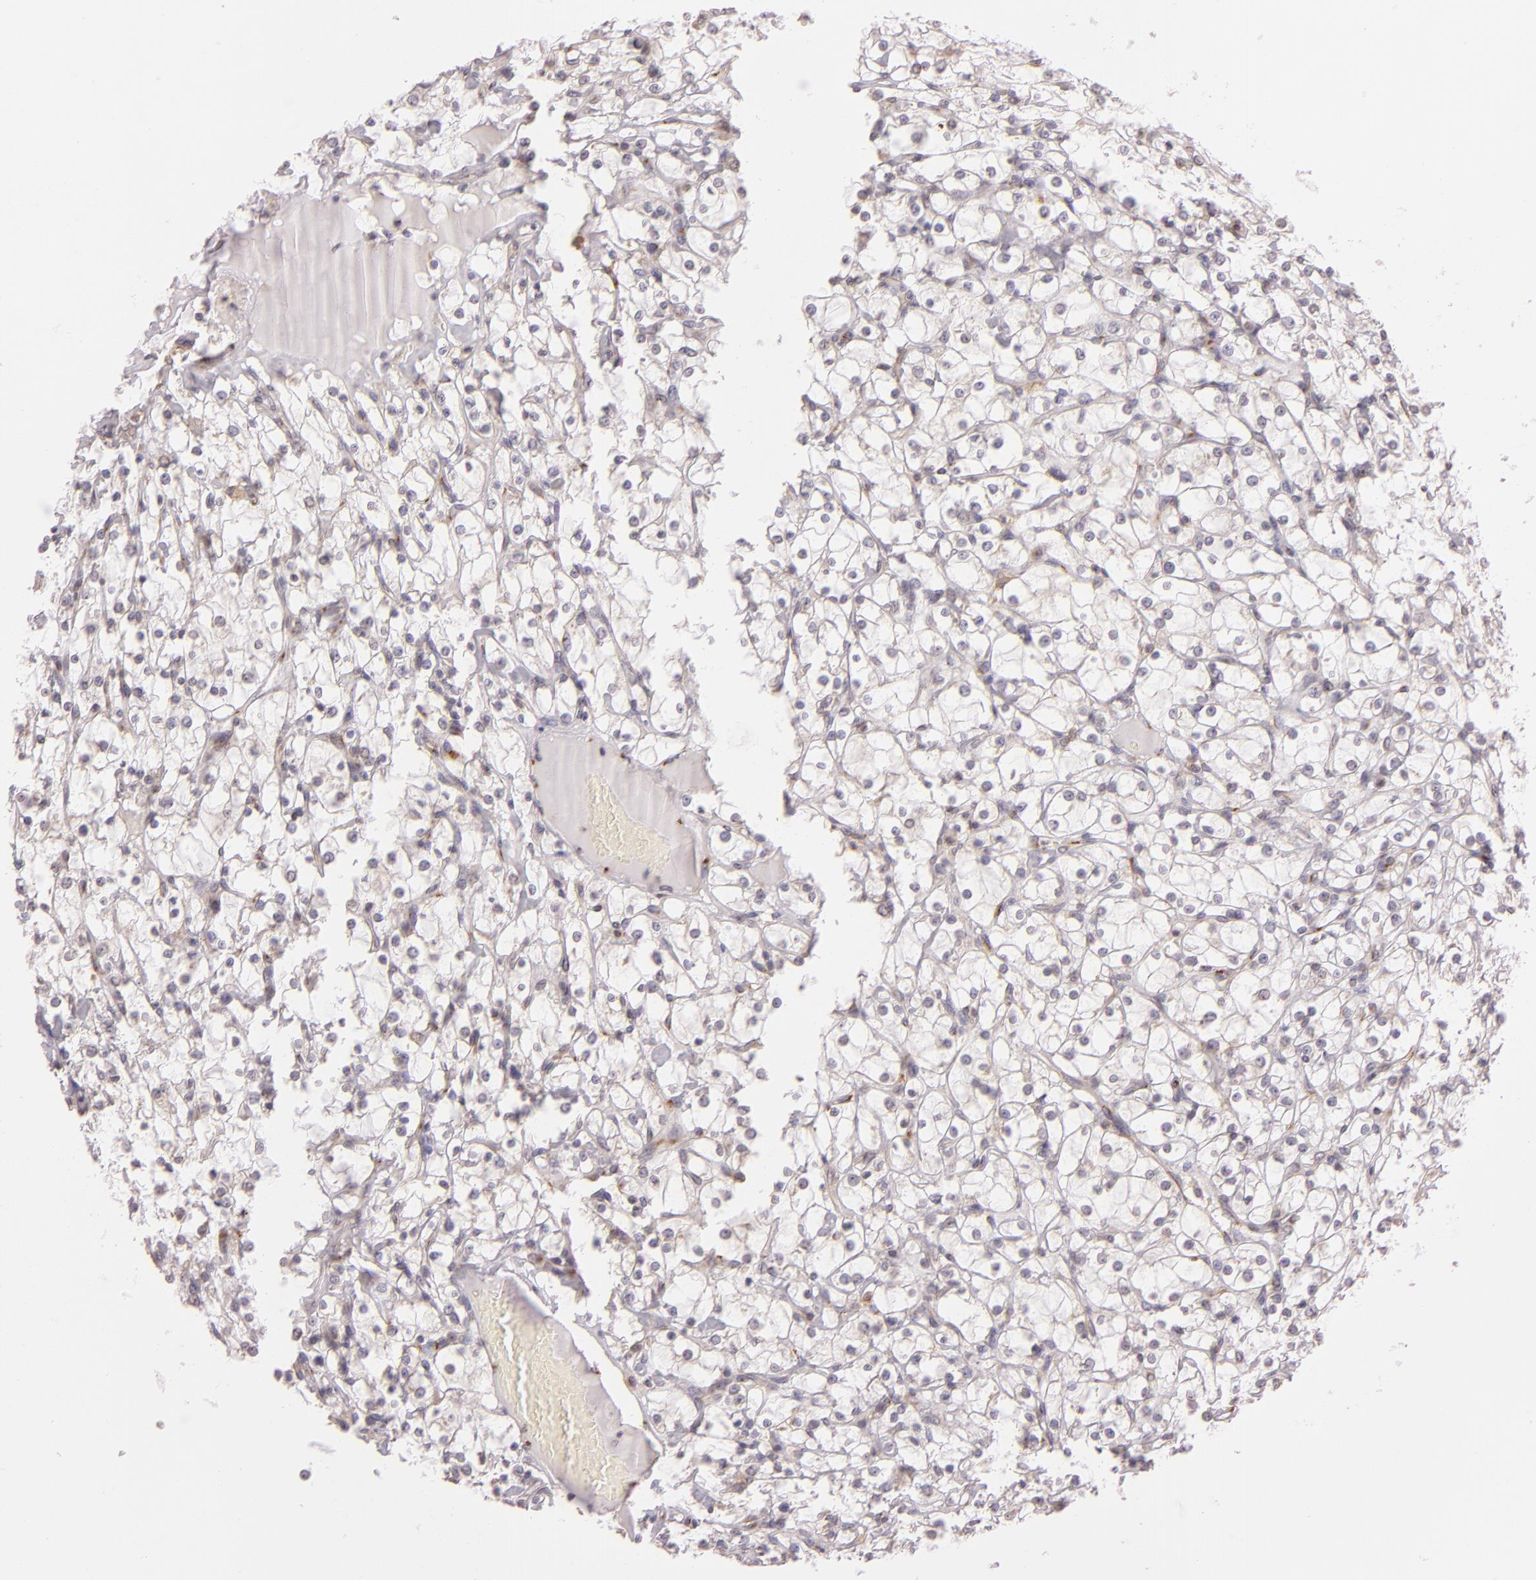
{"staining": {"intensity": "negative", "quantity": "none", "location": "none"}, "tissue": "renal cancer", "cell_type": "Tumor cells", "image_type": "cancer", "snomed": [{"axis": "morphology", "description": "Adenocarcinoma, NOS"}, {"axis": "topography", "description": "Kidney"}], "caption": "Renal cancer stained for a protein using immunohistochemistry demonstrates no expression tumor cells.", "gene": "LGMN", "patient": {"sex": "female", "age": 73}}